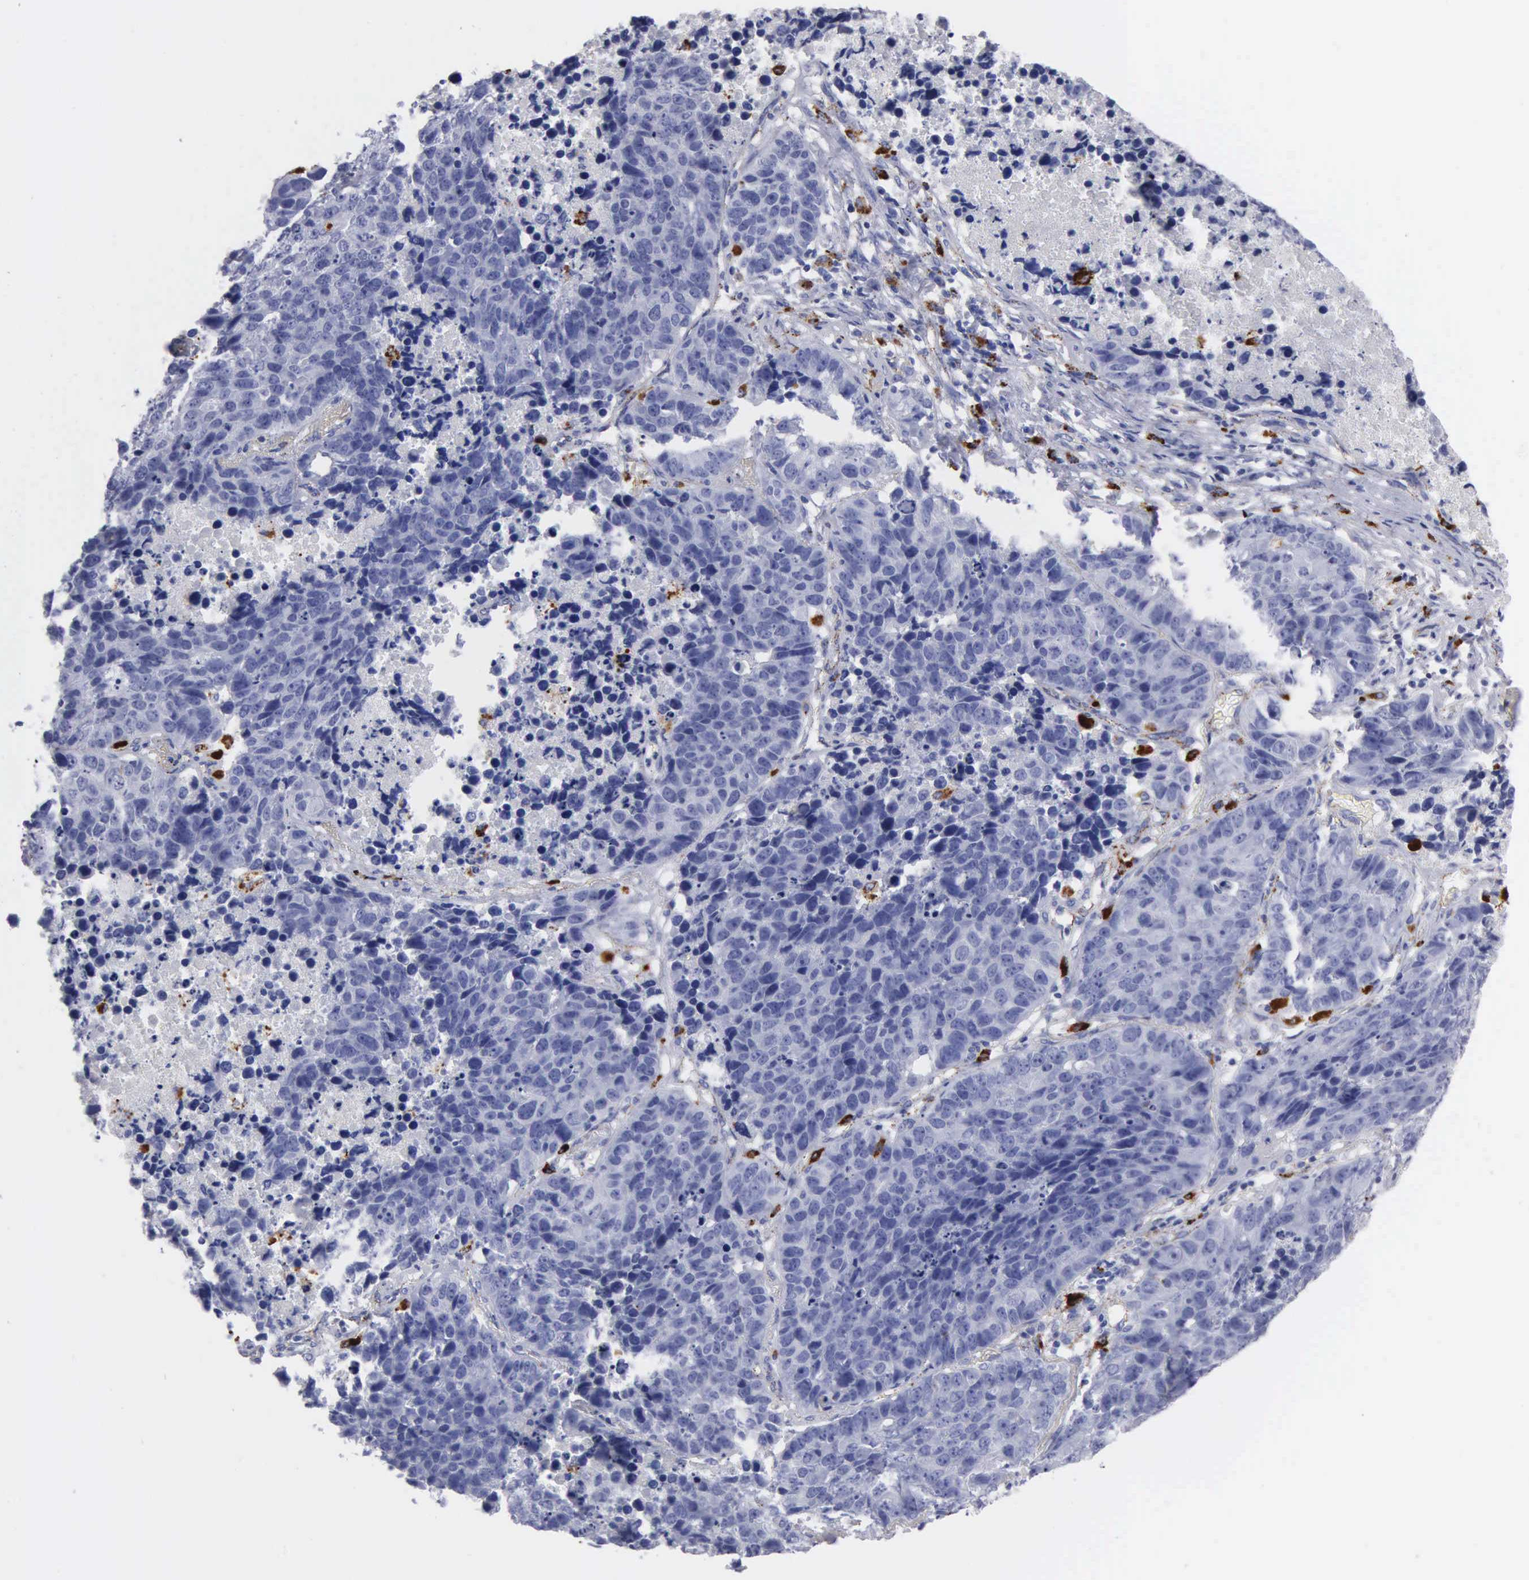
{"staining": {"intensity": "negative", "quantity": "none", "location": "none"}, "tissue": "lung cancer", "cell_type": "Tumor cells", "image_type": "cancer", "snomed": [{"axis": "morphology", "description": "Carcinoid, malignant, NOS"}, {"axis": "topography", "description": "Lung"}], "caption": "Immunohistochemistry (IHC) of lung carcinoid (malignant) shows no positivity in tumor cells.", "gene": "CTSL", "patient": {"sex": "male", "age": 60}}